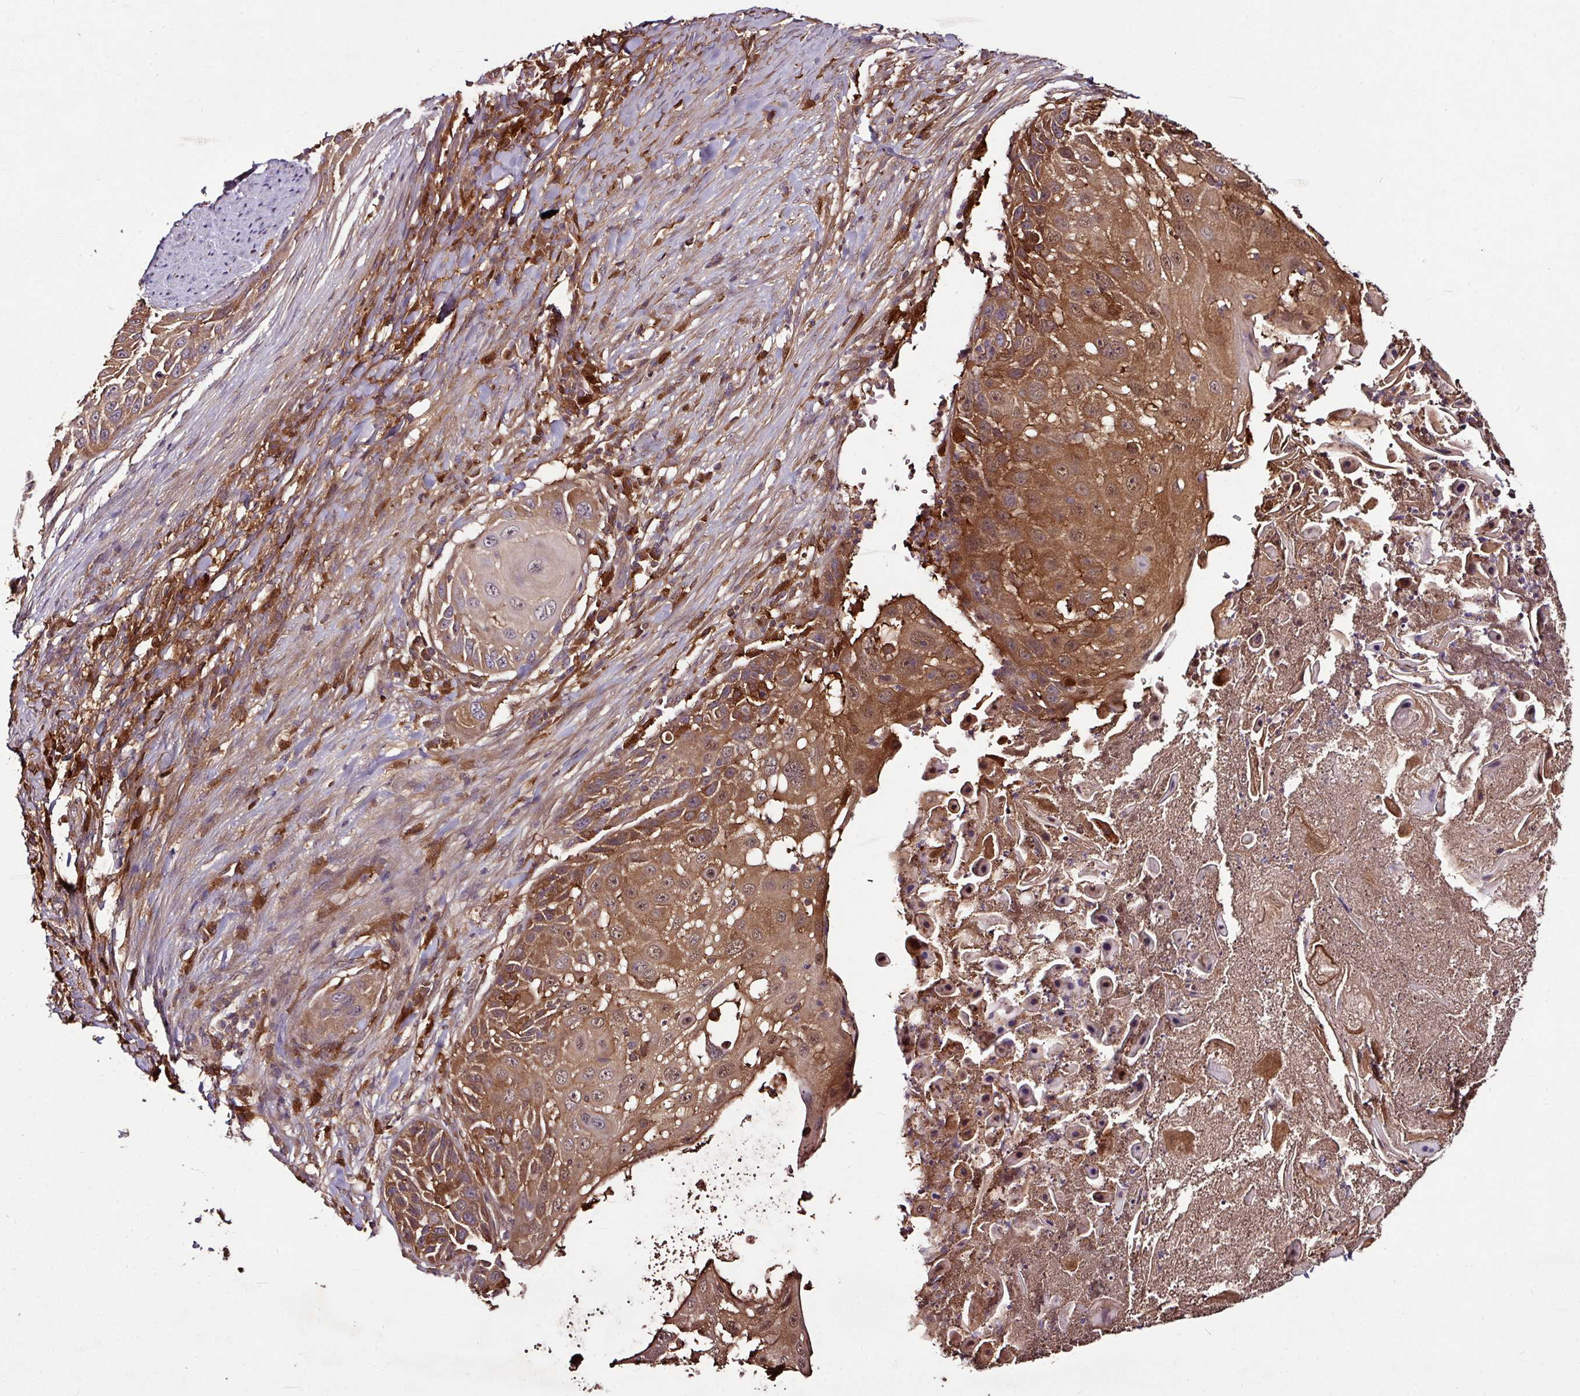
{"staining": {"intensity": "moderate", "quantity": ">75%", "location": "cytoplasmic/membranous"}, "tissue": "skin cancer", "cell_type": "Tumor cells", "image_type": "cancer", "snomed": [{"axis": "morphology", "description": "Squamous cell carcinoma, NOS"}, {"axis": "topography", "description": "Skin"}], "caption": "Protein staining of skin squamous cell carcinoma tissue shows moderate cytoplasmic/membranous expression in approximately >75% of tumor cells.", "gene": "GNPDA1", "patient": {"sex": "female", "age": 44}}